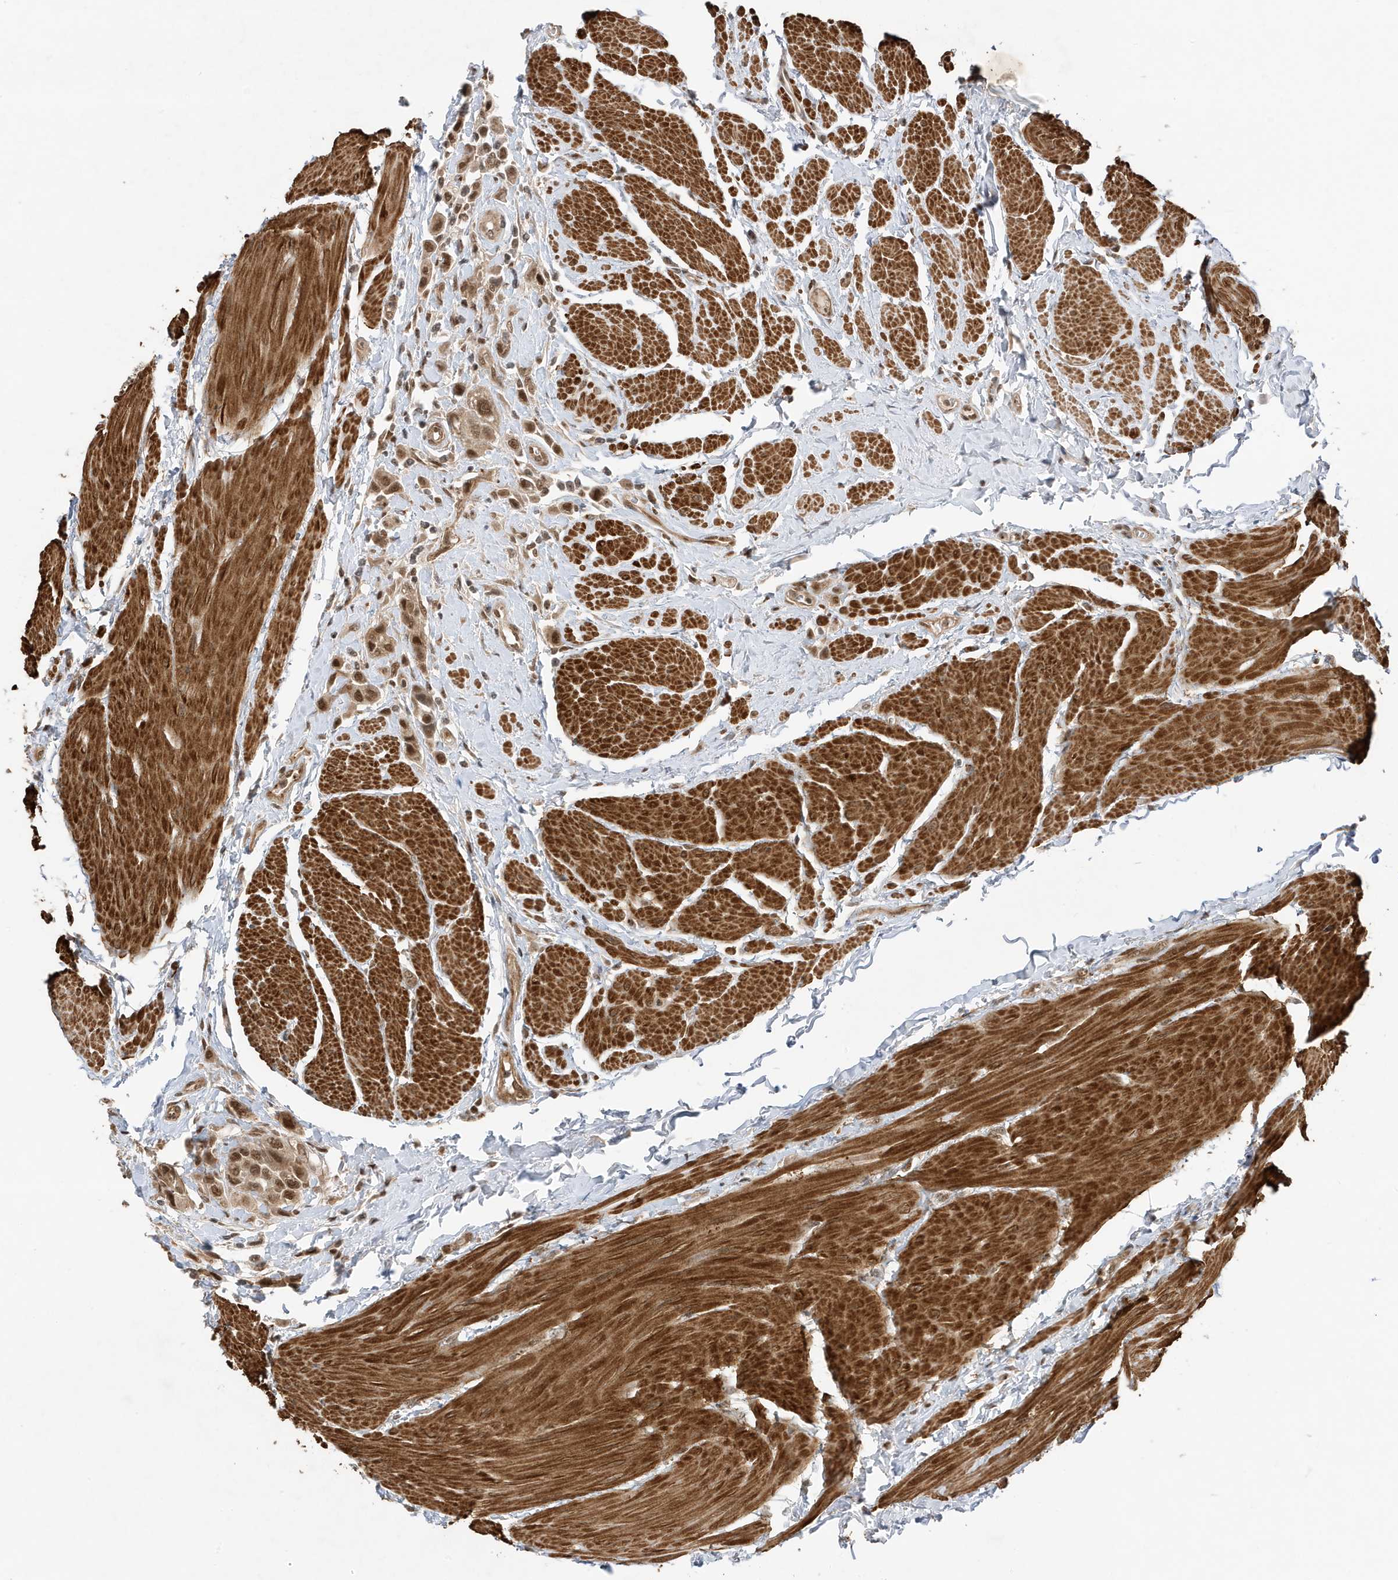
{"staining": {"intensity": "strong", "quantity": "25%-75%", "location": "cytoplasmic/membranous,nuclear"}, "tissue": "urothelial cancer", "cell_type": "Tumor cells", "image_type": "cancer", "snomed": [{"axis": "morphology", "description": "Urothelial carcinoma, High grade"}, {"axis": "topography", "description": "Urinary bladder"}], "caption": "Human high-grade urothelial carcinoma stained with a protein marker exhibits strong staining in tumor cells.", "gene": "MAST3", "patient": {"sex": "male", "age": 50}}